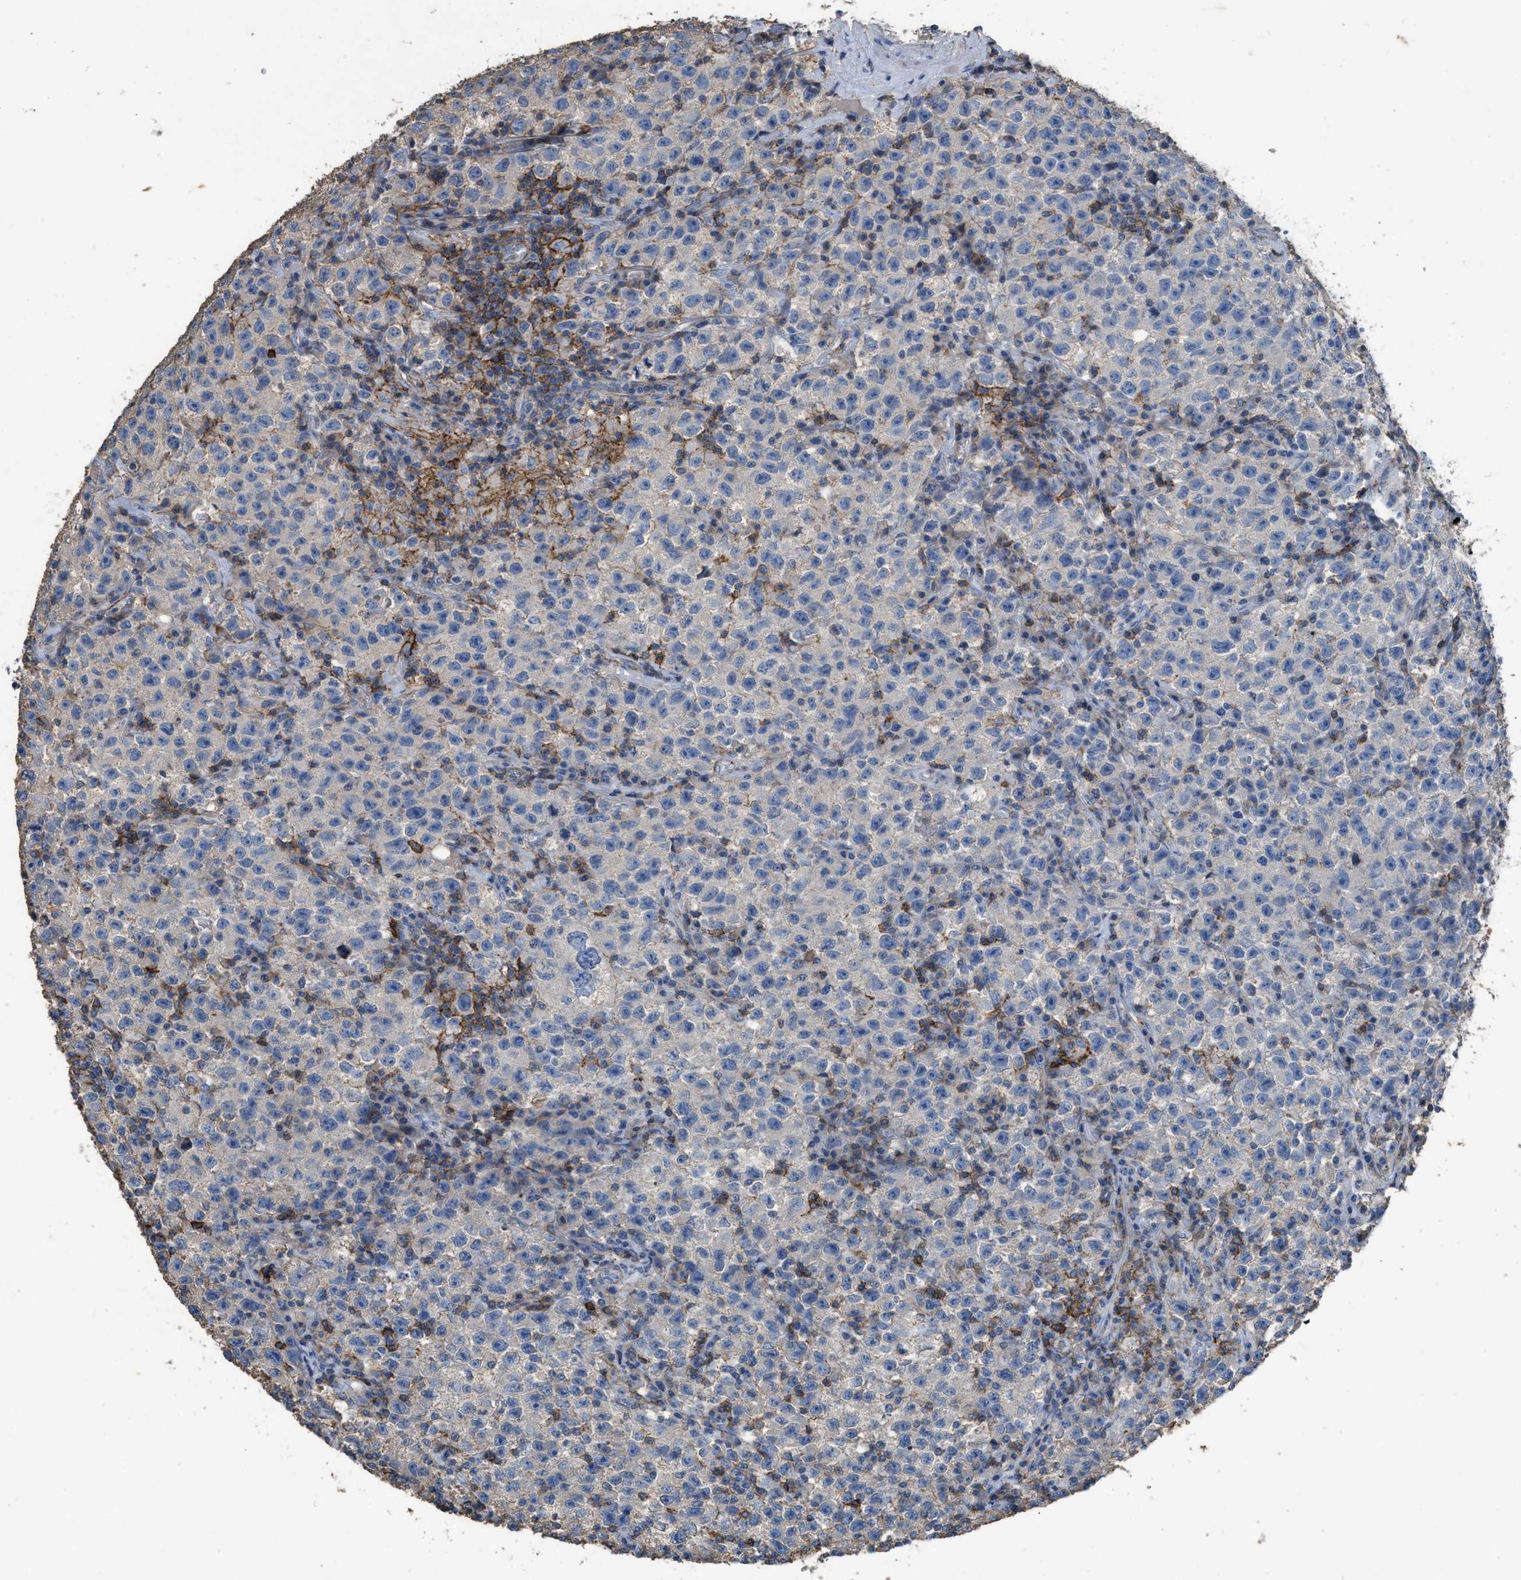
{"staining": {"intensity": "weak", "quantity": "<25%", "location": "cytoplasmic/membranous"}, "tissue": "testis cancer", "cell_type": "Tumor cells", "image_type": "cancer", "snomed": [{"axis": "morphology", "description": "Seminoma, NOS"}, {"axis": "topography", "description": "Testis"}], "caption": "Immunohistochemistry of human seminoma (testis) demonstrates no positivity in tumor cells.", "gene": "OR51E1", "patient": {"sex": "male", "age": 22}}